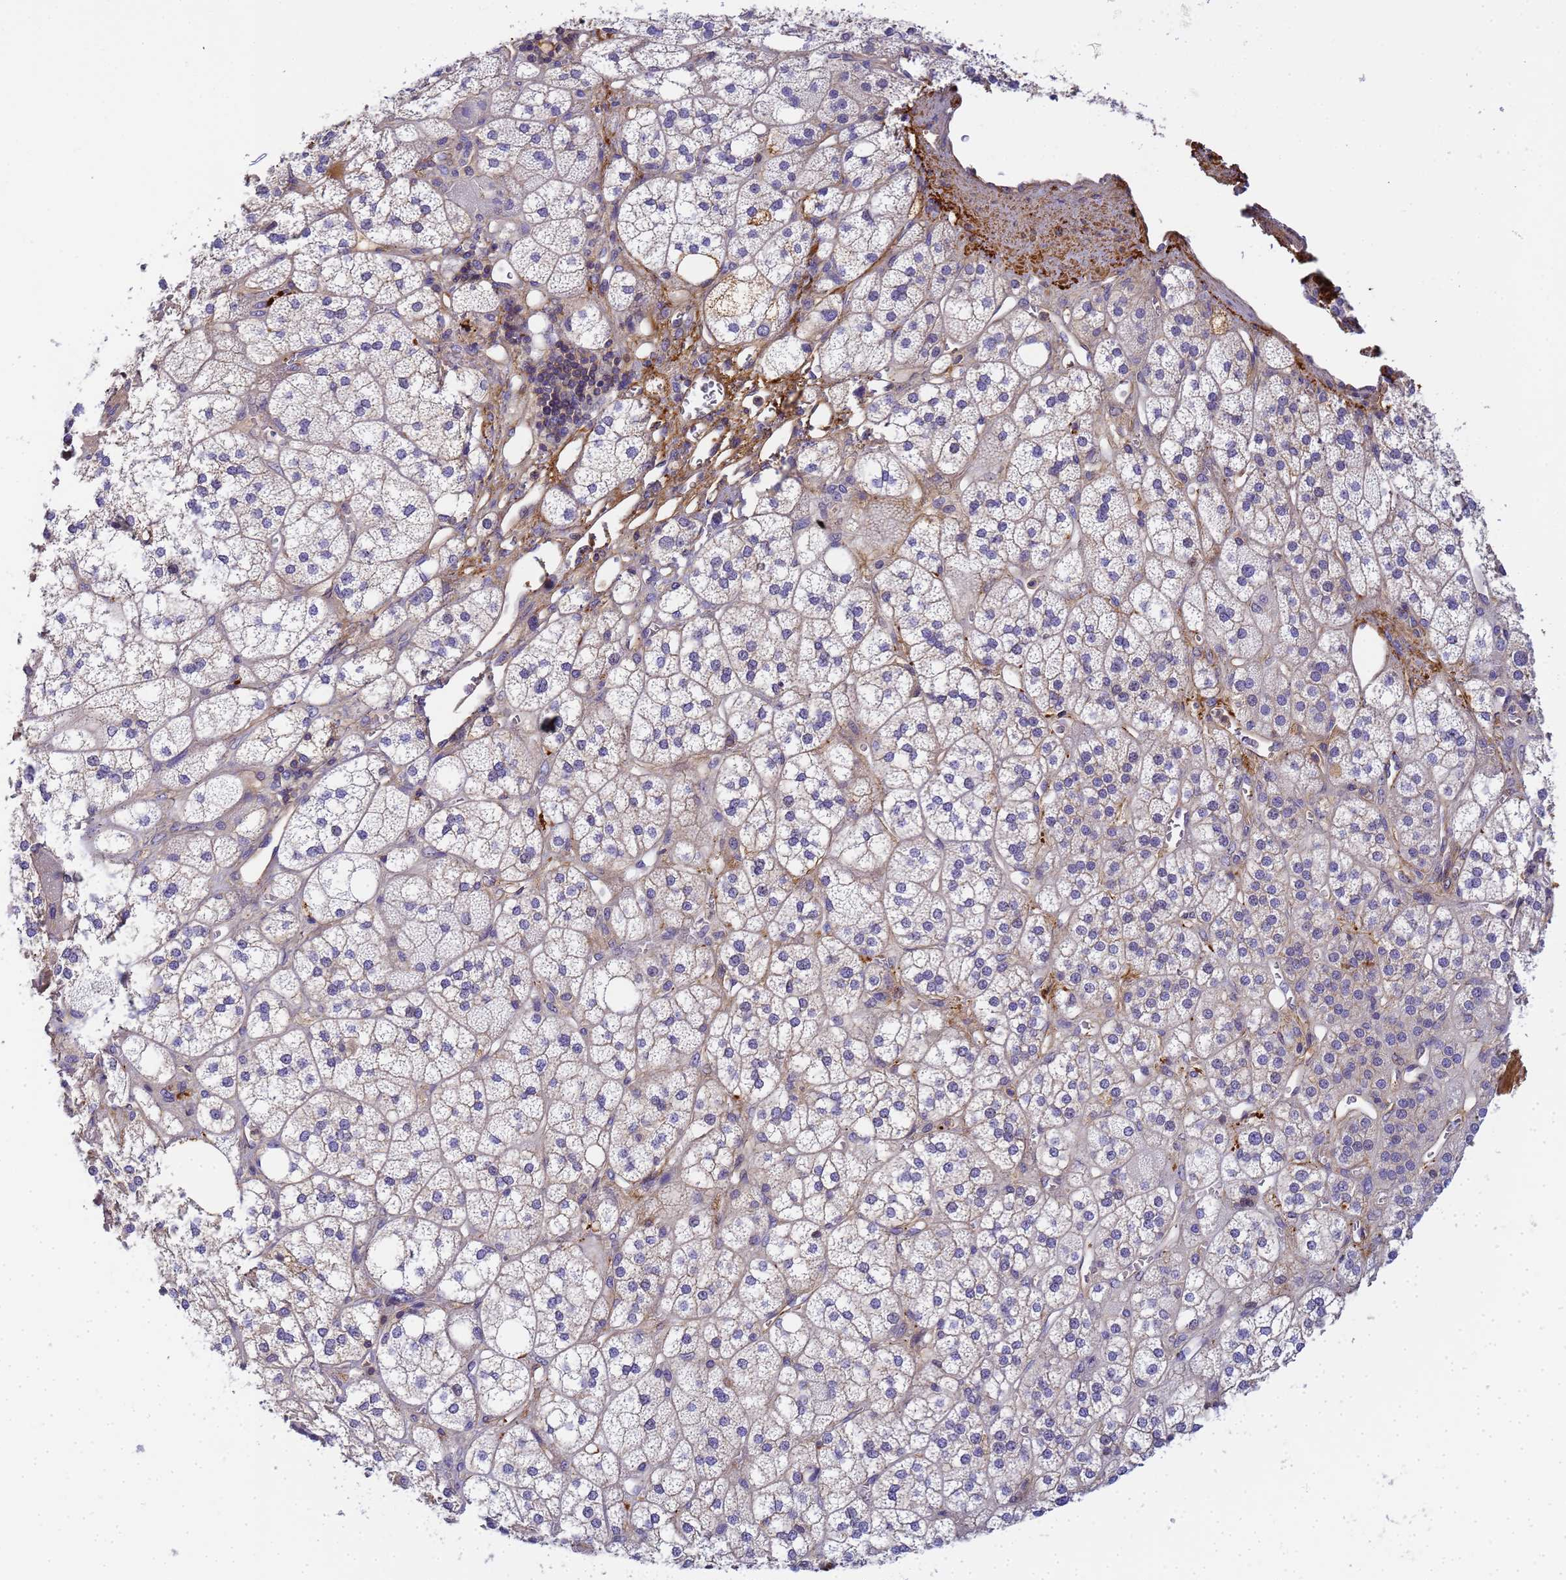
{"staining": {"intensity": "weak", "quantity": "<25%", "location": "cytoplasmic/membranous"}, "tissue": "adrenal gland", "cell_type": "Glandular cells", "image_type": "normal", "snomed": [{"axis": "morphology", "description": "Normal tissue, NOS"}, {"axis": "topography", "description": "Adrenal gland"}], "caption": "An immunohistochemistry (IHC) micrograph of normal adrenal gland is shown. There is no staining in glandular cells of adrenal gland. Brightfield microscopy of immunohistochemistry (IHC) stained with DAB (brown) and hematoxylin (blue), captured at high magnification.", "gene": "MYL10", "patient": {"sex": "male", "age": 61}}